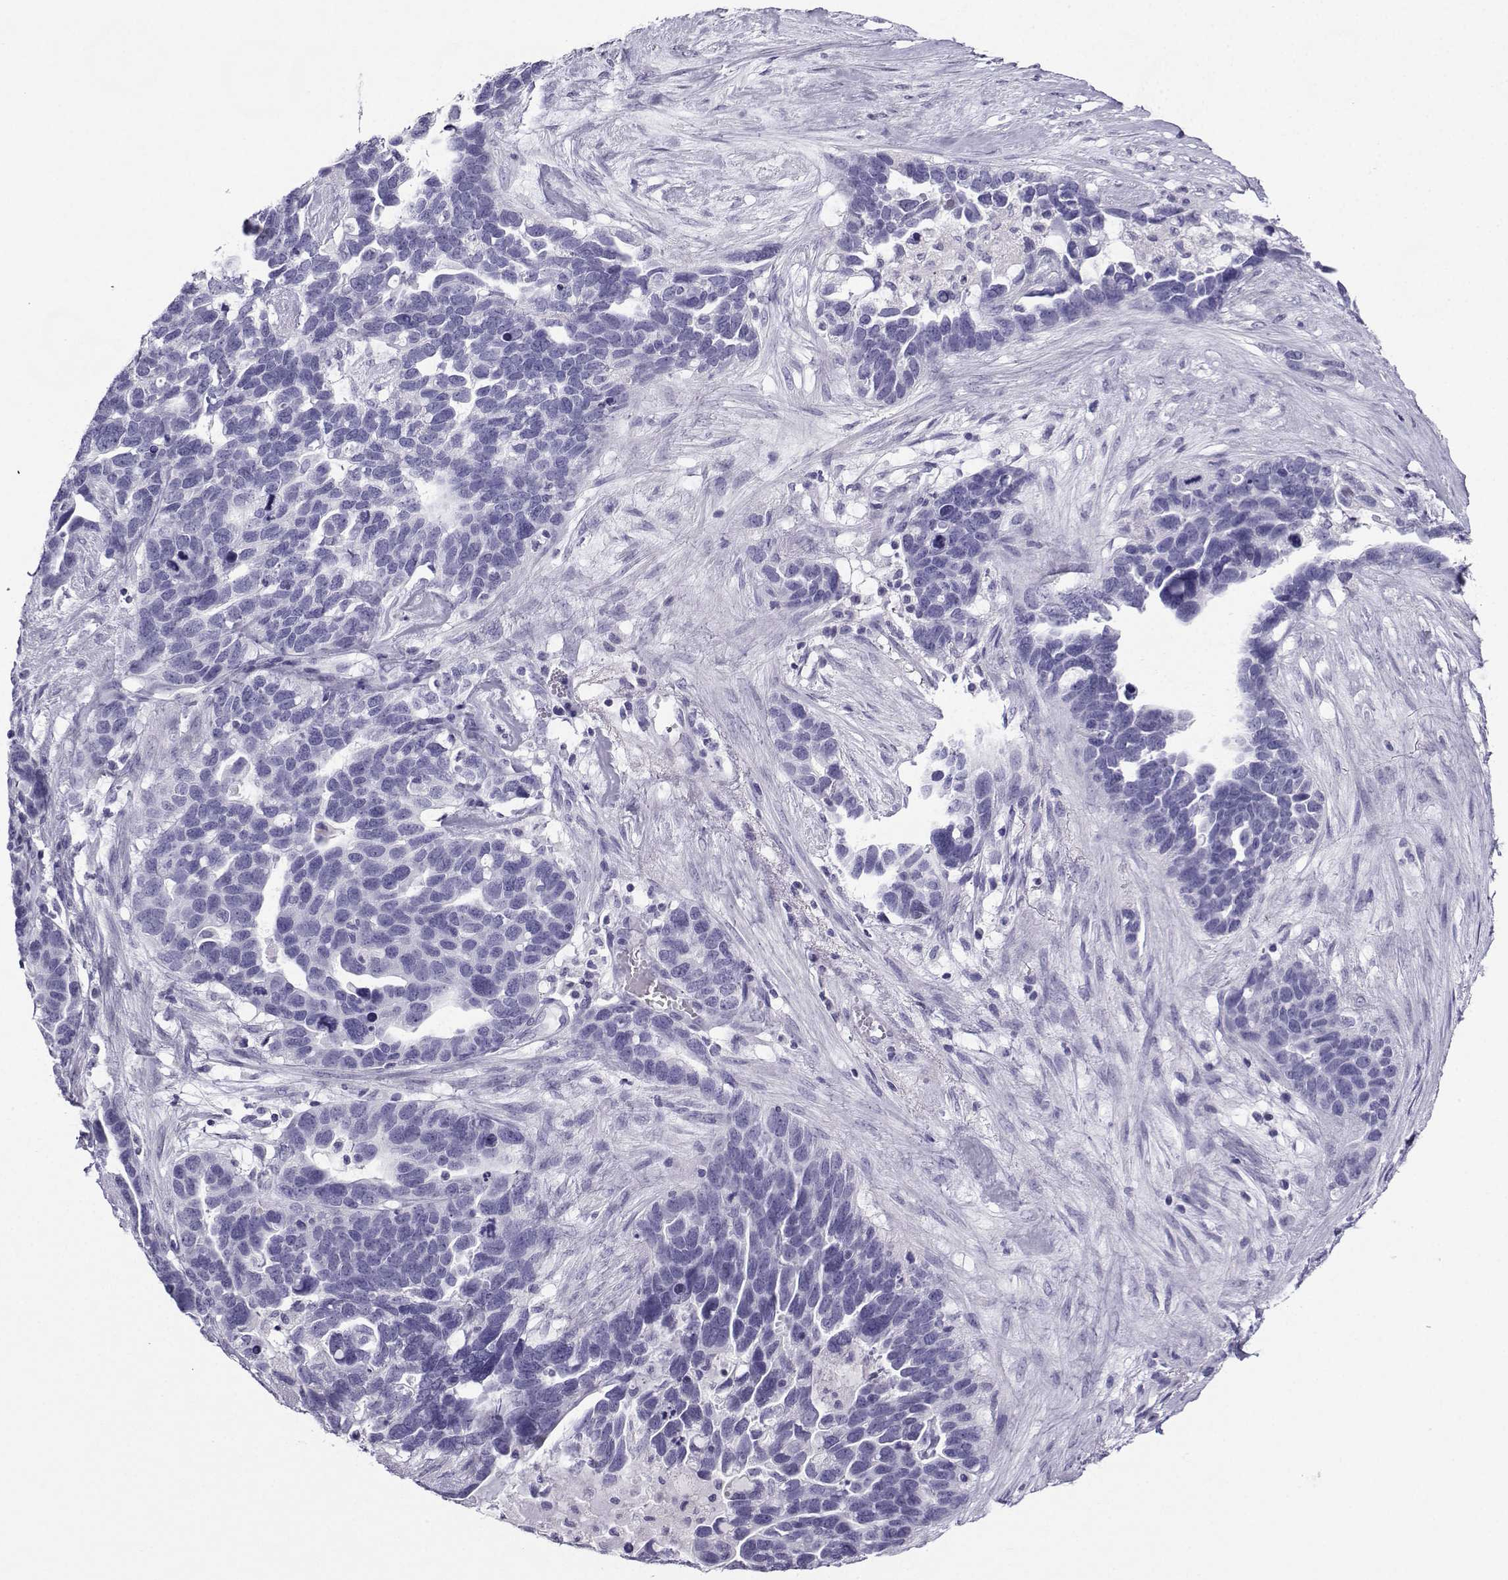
{"staining": {"intensity": "negative", "quantity": "none", "location": "none"}, "tissue": "ovarian cancer", "cell_type": "Tumor cells", "image_type": "cancer", "snomed": [{"axis": "morphology", "description": "Cystadenocarcinoma, serous, NOS"}, {"axis": "topography", "description": "Ovary"}], "caption": "High power microscopy histopathology image of an immunohistochemistry (IHC) micrograph of ovarian cancer (serous cystadenocarcinoma), revealing no significant staining in tumor cells.", "gene": "CRYBB1", "patient": {"sex": "female", "age": 54}}